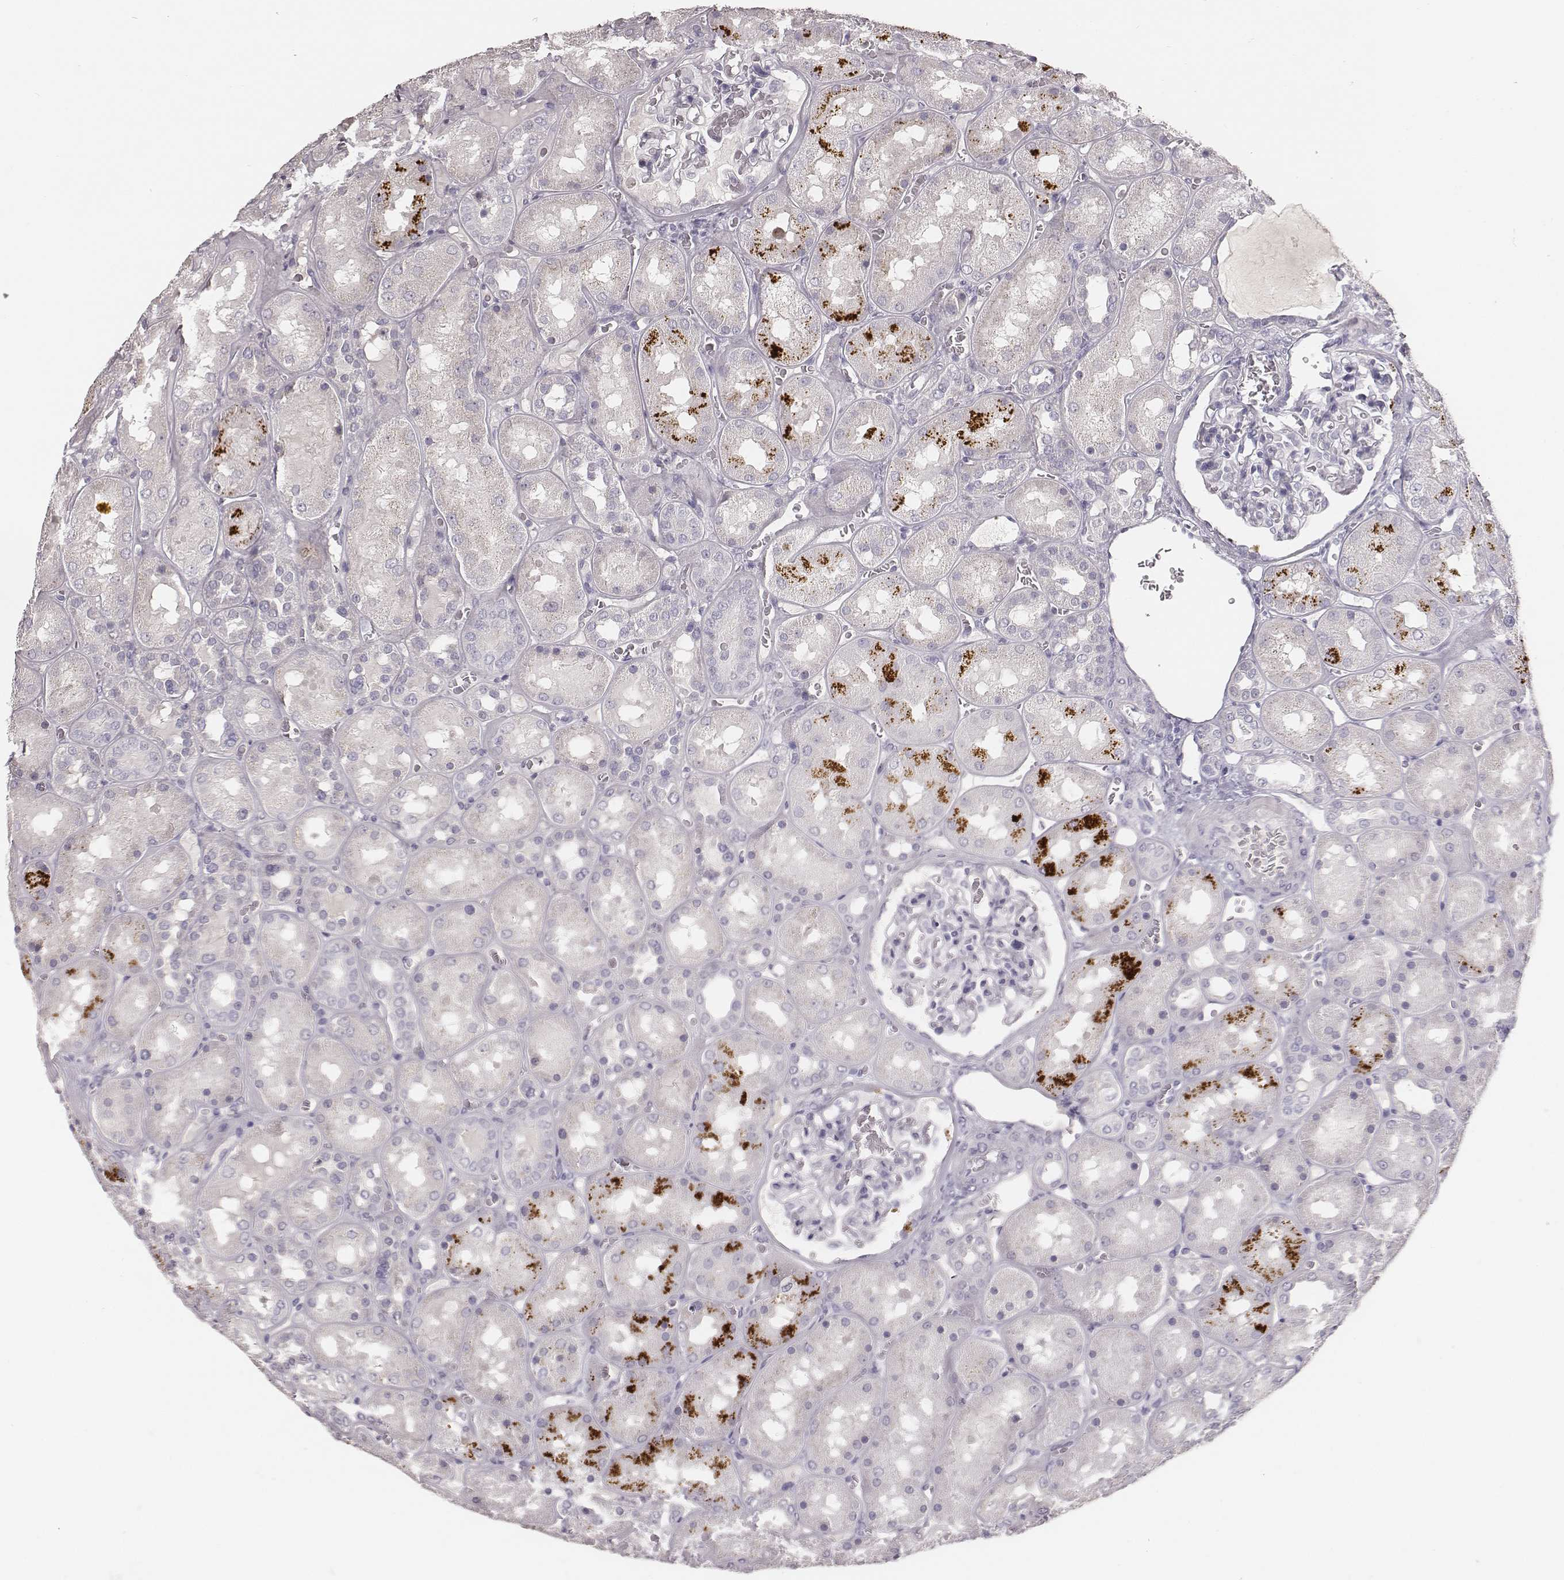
{"staining": {"intensity": "negative", "quantity": "none", "location": "none"}, "tissue": "kidney", "cell_type": "Cells in glomeruli", "image_type": "normal", "snomed": [{"axis": "morphology", "description": "Normal tissue, NOS"}, {"axis": "topography", "description": "Kidney"}], "caption": "High magnification brightfield microscopy of normal kidney stained with DAB (brown) and counterstained with hematoxylin (blue): cells in glomeruli show no significant staining. The staining is performed using DAB brown chromogen with nuclei counter-stained in using hematoxylin.", "gene": "MYH6", "patient": {"sex": "male", "age": 73}}